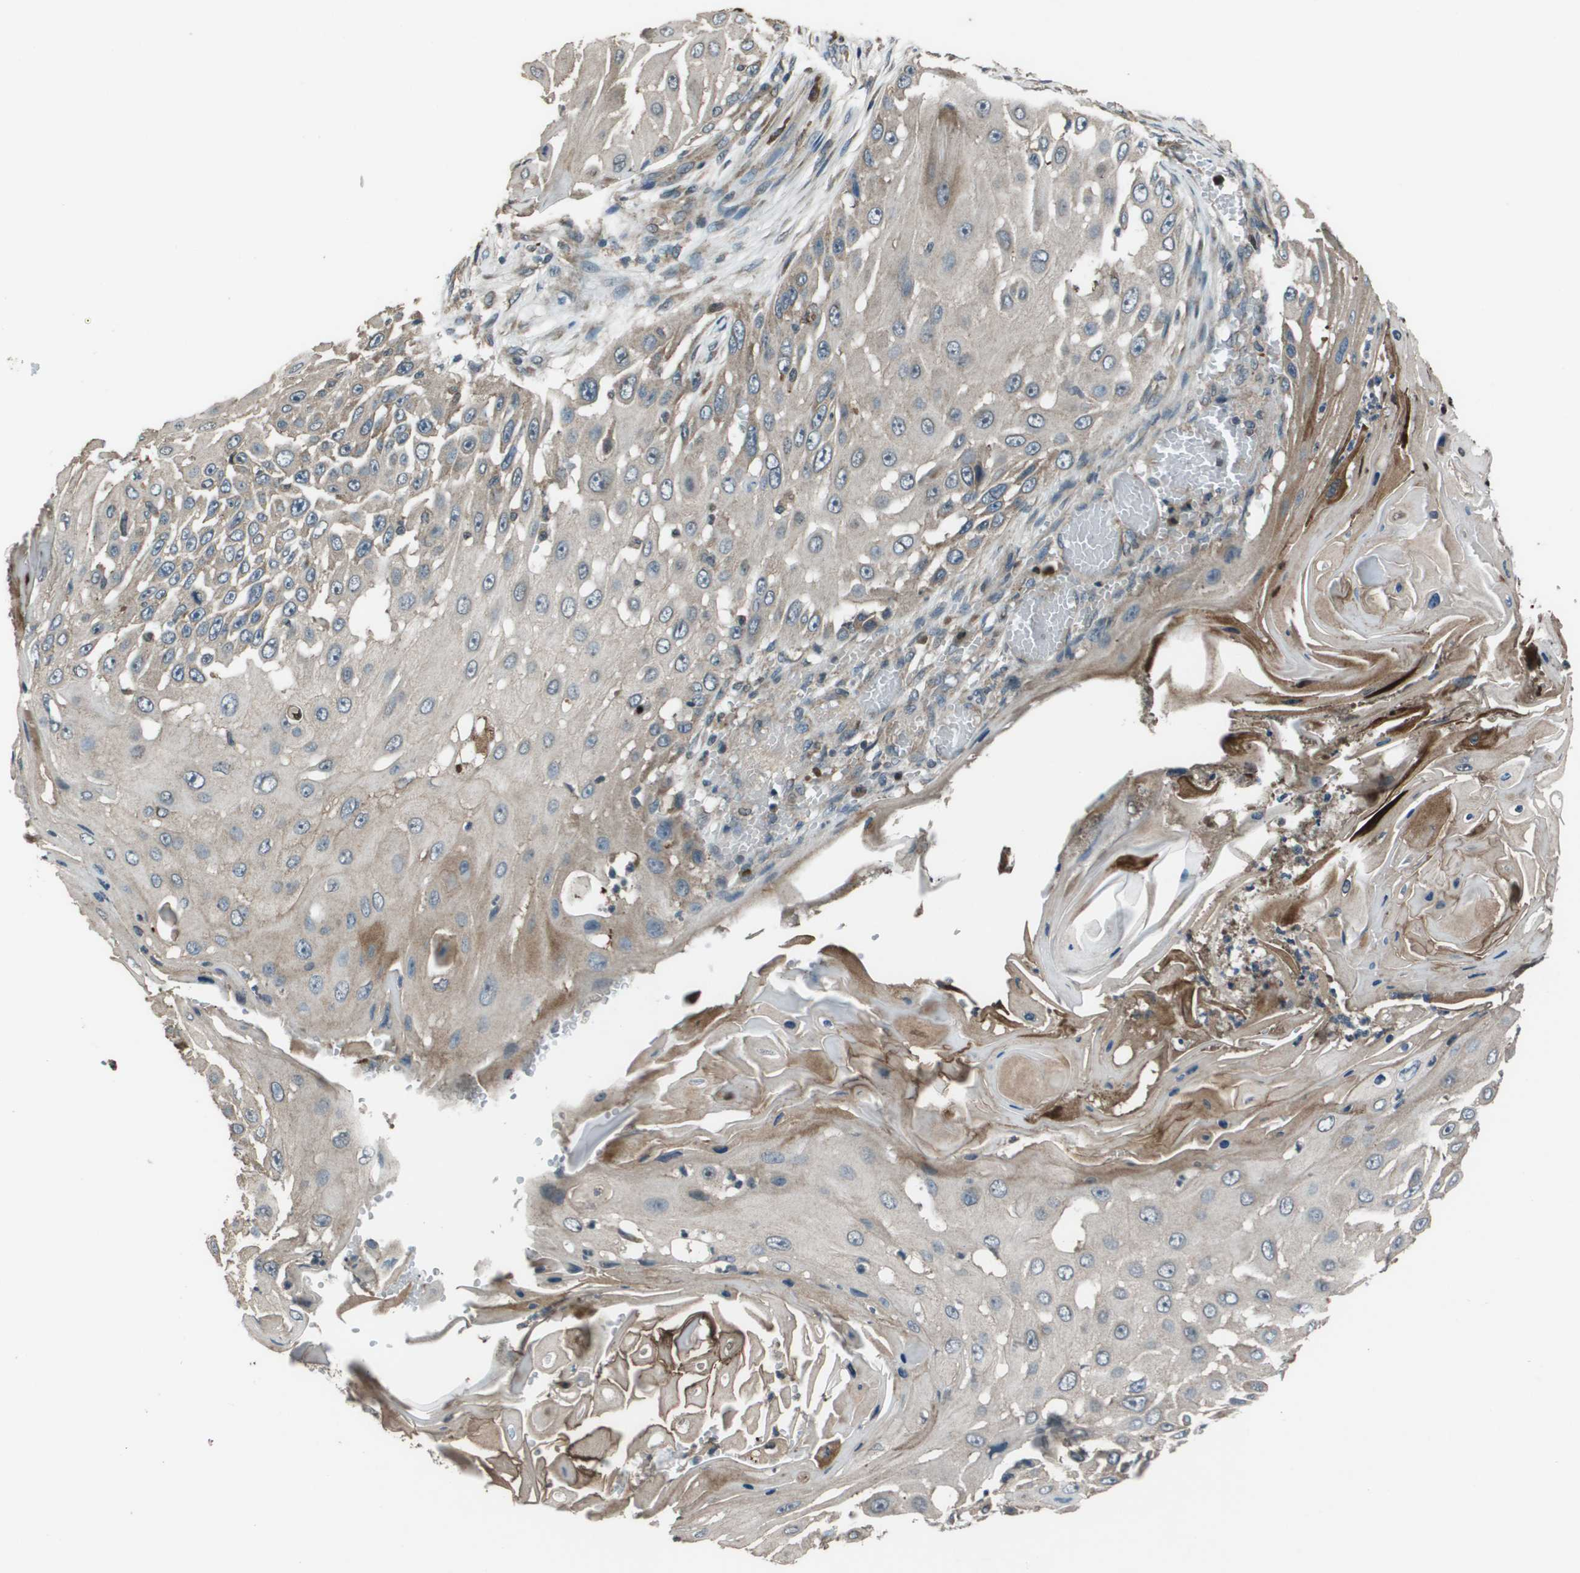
{"staining": {"intensity": "weak", "quantity": "<25%", "location": "cytoplasmic/membranous"}, "tissue": "skin cancer", "cell_type": "Tumor cells", "image_type": "cancer", "snomed": [{"axis": "morphology", "description": "Squamous cell carcinoma, NOS"}, {"axis": "topography", "description": "Skin"}], "caption": "This photomicrograph is of squamous cell carcinoma (skin) stained with immunohistochemistry to label a protein in brown with the nuclei are counter-stained blue. There is no positivity in tumor cells.", "gene": "GOSR2", "patient": {"sex": "female", "age": 44}}